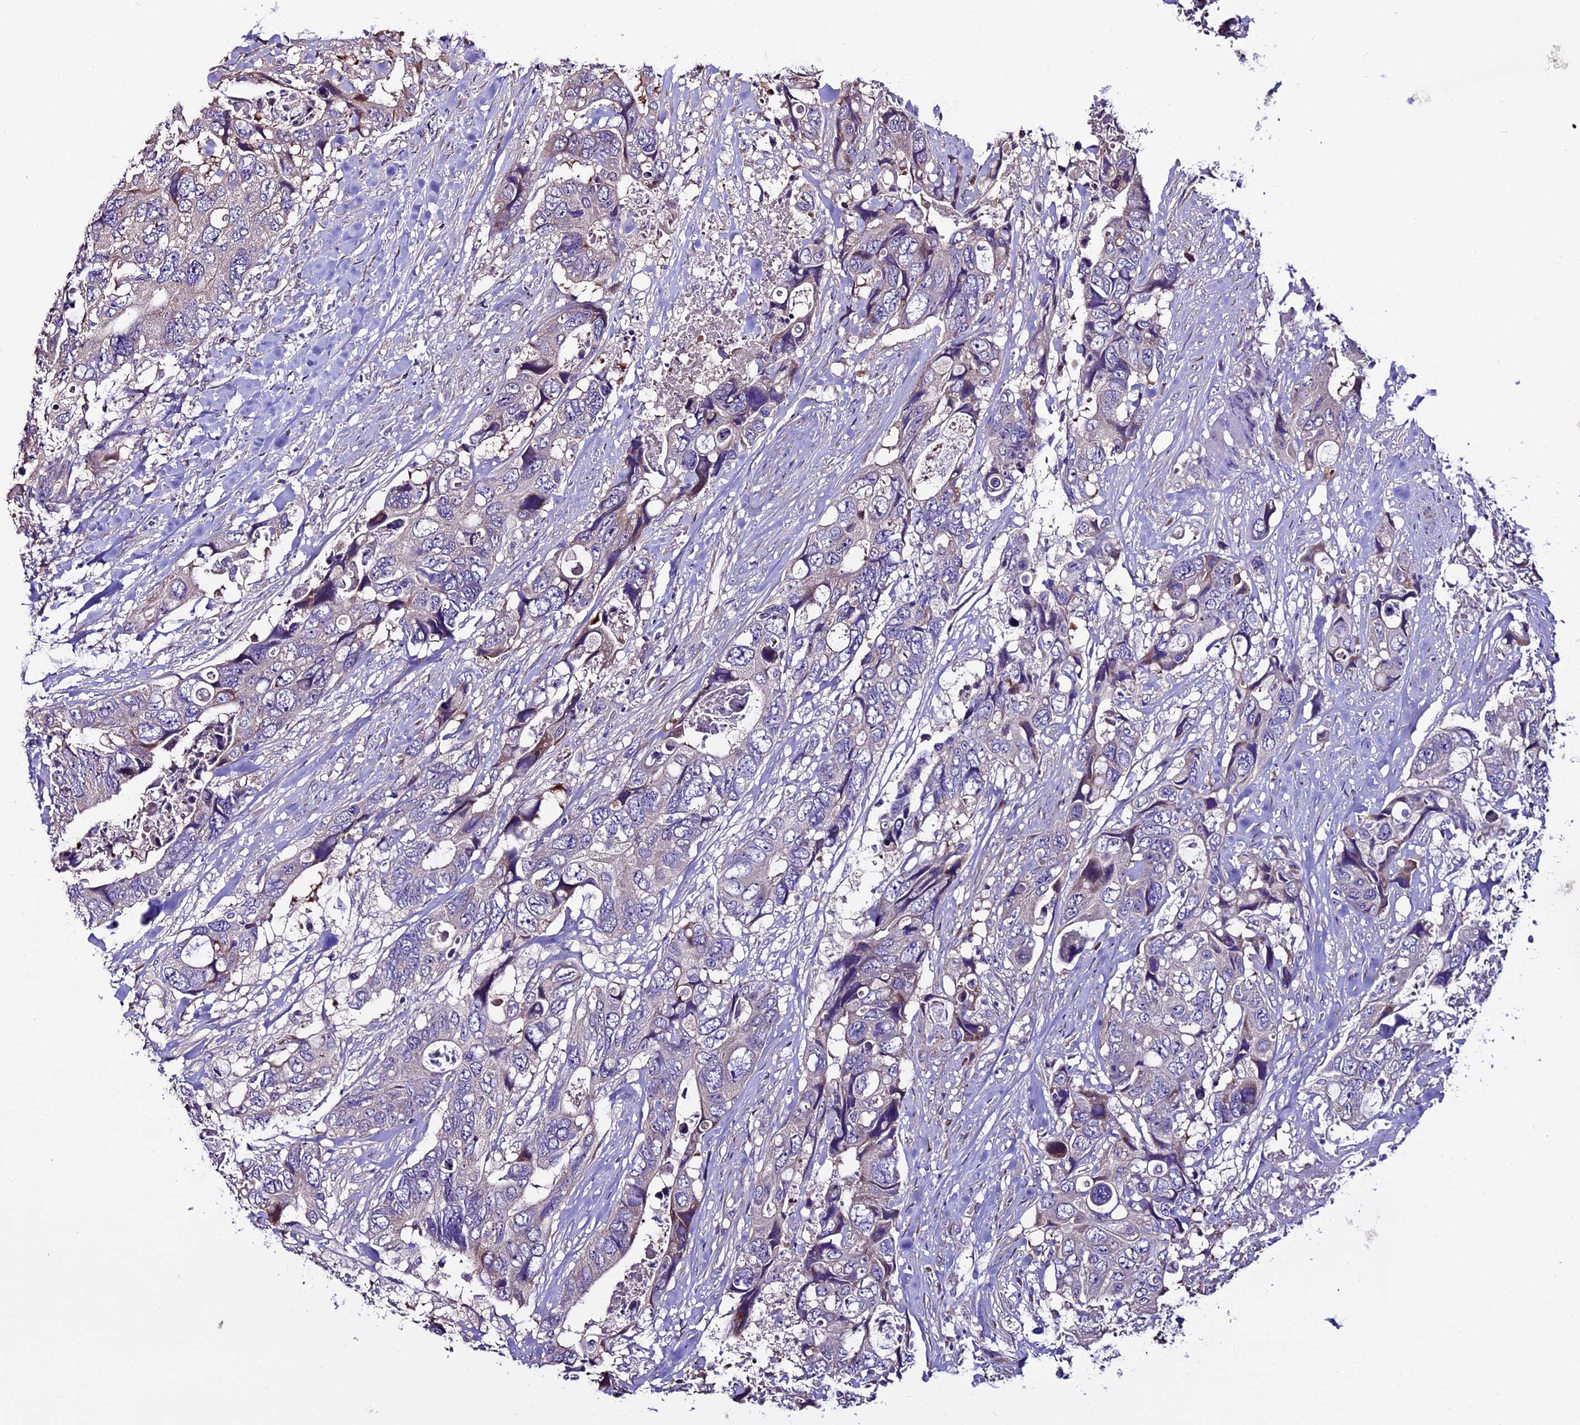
{"staining": {"intensity": "weak", "quantity": "<25%", "location": "cytoplasmic/membranous"}, "tissue": "colorectal cancer", "cell_type": "Tumor cells", "image_type": "cancer", "snomed": [{"axis": "morphology", "description": "Adenocarcinoma, NOS"}, {"axis": "topography", "description": "Rectum"}], "caption": "Tumor cells are negative for protein expression in human colorectal cancer.", "gene": "SPIRE1", "patient": {"sex": "male", "age": 57}}